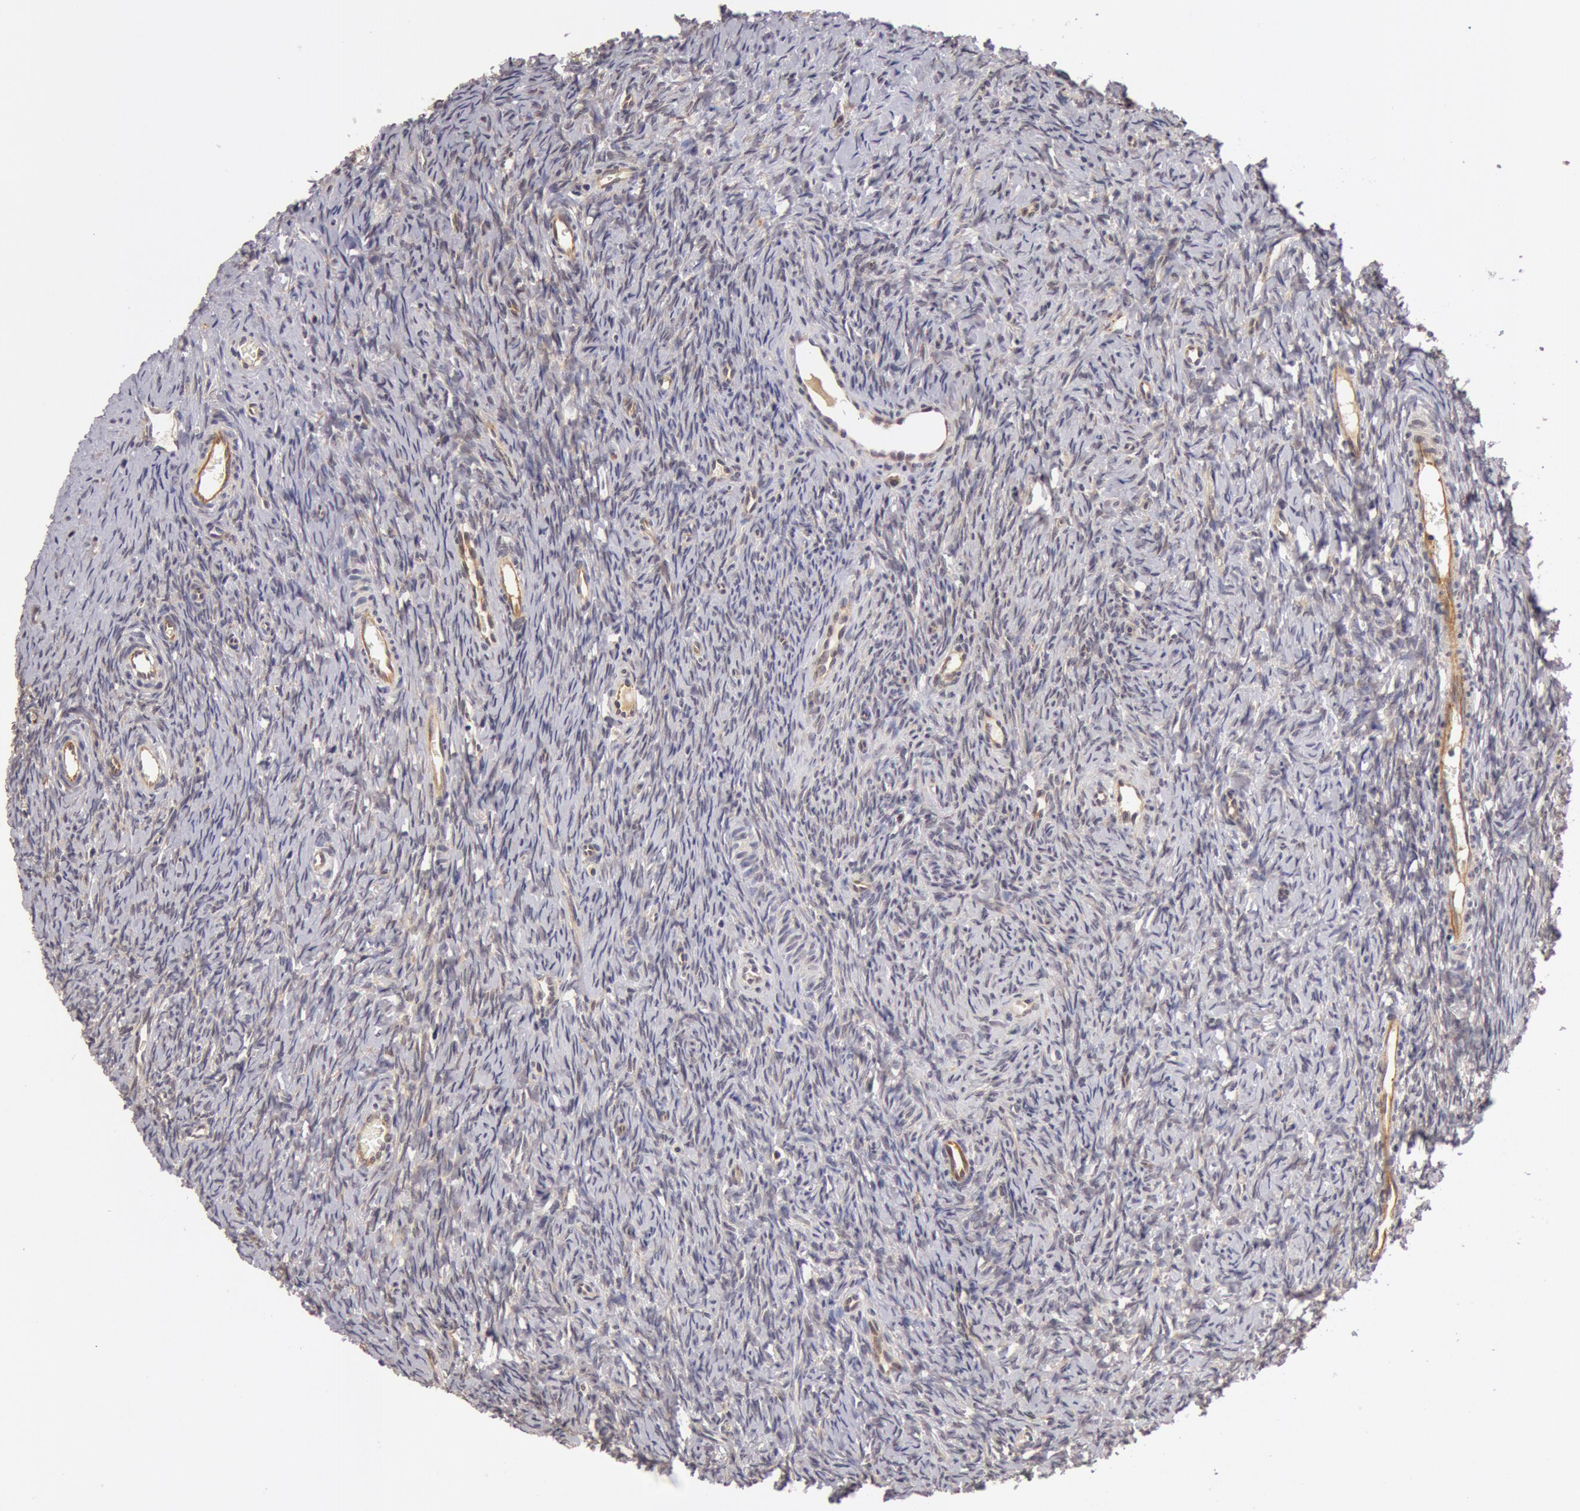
{"staining": {"intensity": "negative", "quantity": "none", "location": "none"}, "tissue": "ovary", "cell_type": "Ovarian stroma cells", "image_type": "normal", "snomed": [{"axis": "morphology", "description": "Normal tissue, NOS"}, {"axis": "topography", "description": "Ovary"}], "caption": "Ovarian stroma cells show no significant protein expression in unremarkable ovary. (Stains: DAB immunohistochemistry (IHC) with hematoxylin counter stain, Microscopy: brightfield microscopy at high magnification).", "gene": "SYTL4", "patient": {"sex": "female", "age": 32}}